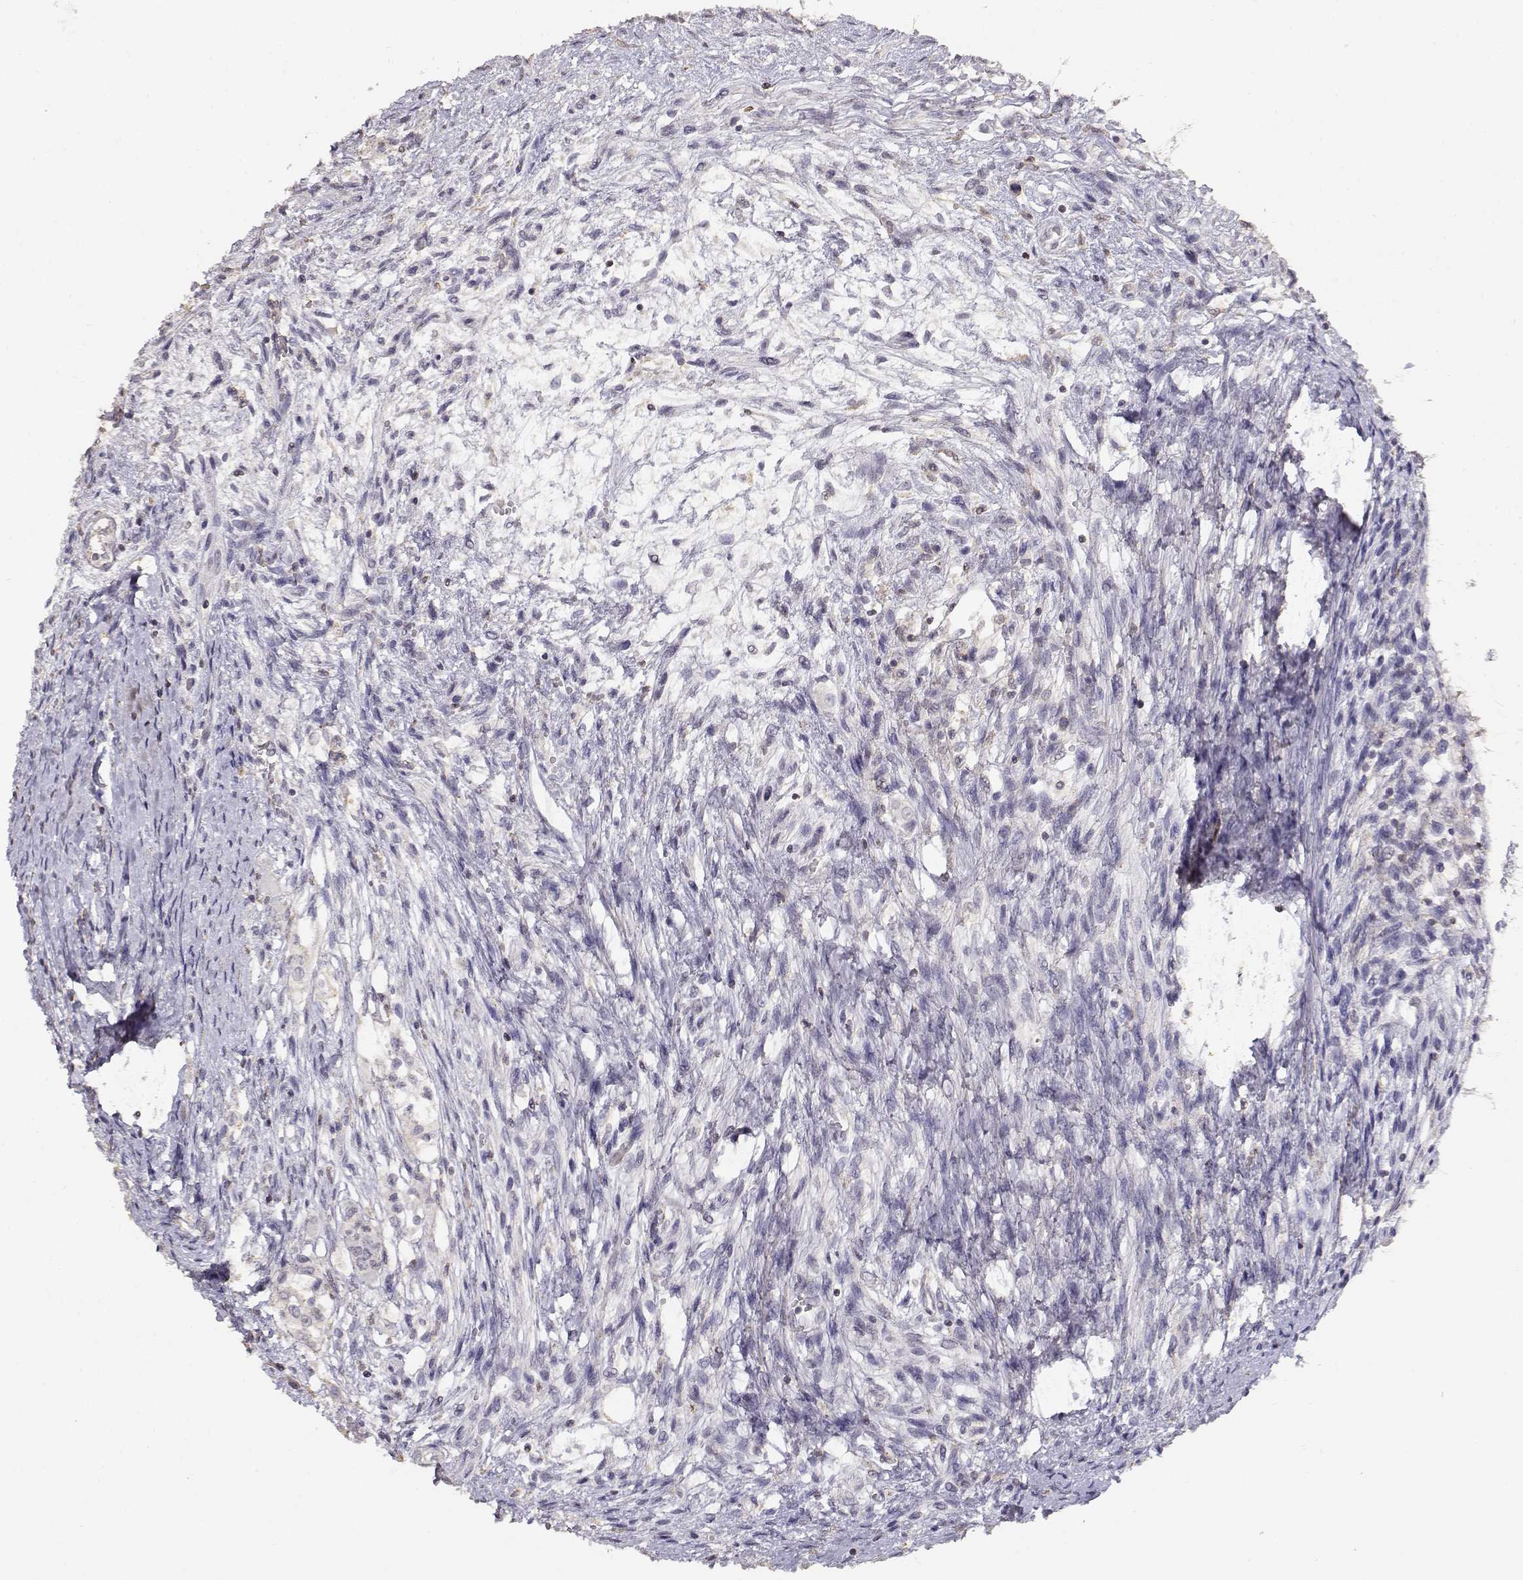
{"staining": {"intensity": "negative", "quantity": "none", "location": "none"}, "tissue": "testis cancer", "cell_type": "Tumor cells", "image_type": "cancer", "snomed": [{"axis": "morphology", "description": "Carcinoma, Embryonal, NOS"}, {"axis": "topography", "description": "Testis"}], "caption": "High magnification brightfield microscopy of testis cancer (embryonal carcinoma) stained with DAB (3,3'-diaminobenzidine) (brown) and counterstained with hematoxylin (blue): tumor cells show no significant expression.", "gene": "TNFRSF10C", "patient": {"sex": "male", "age": 37}}